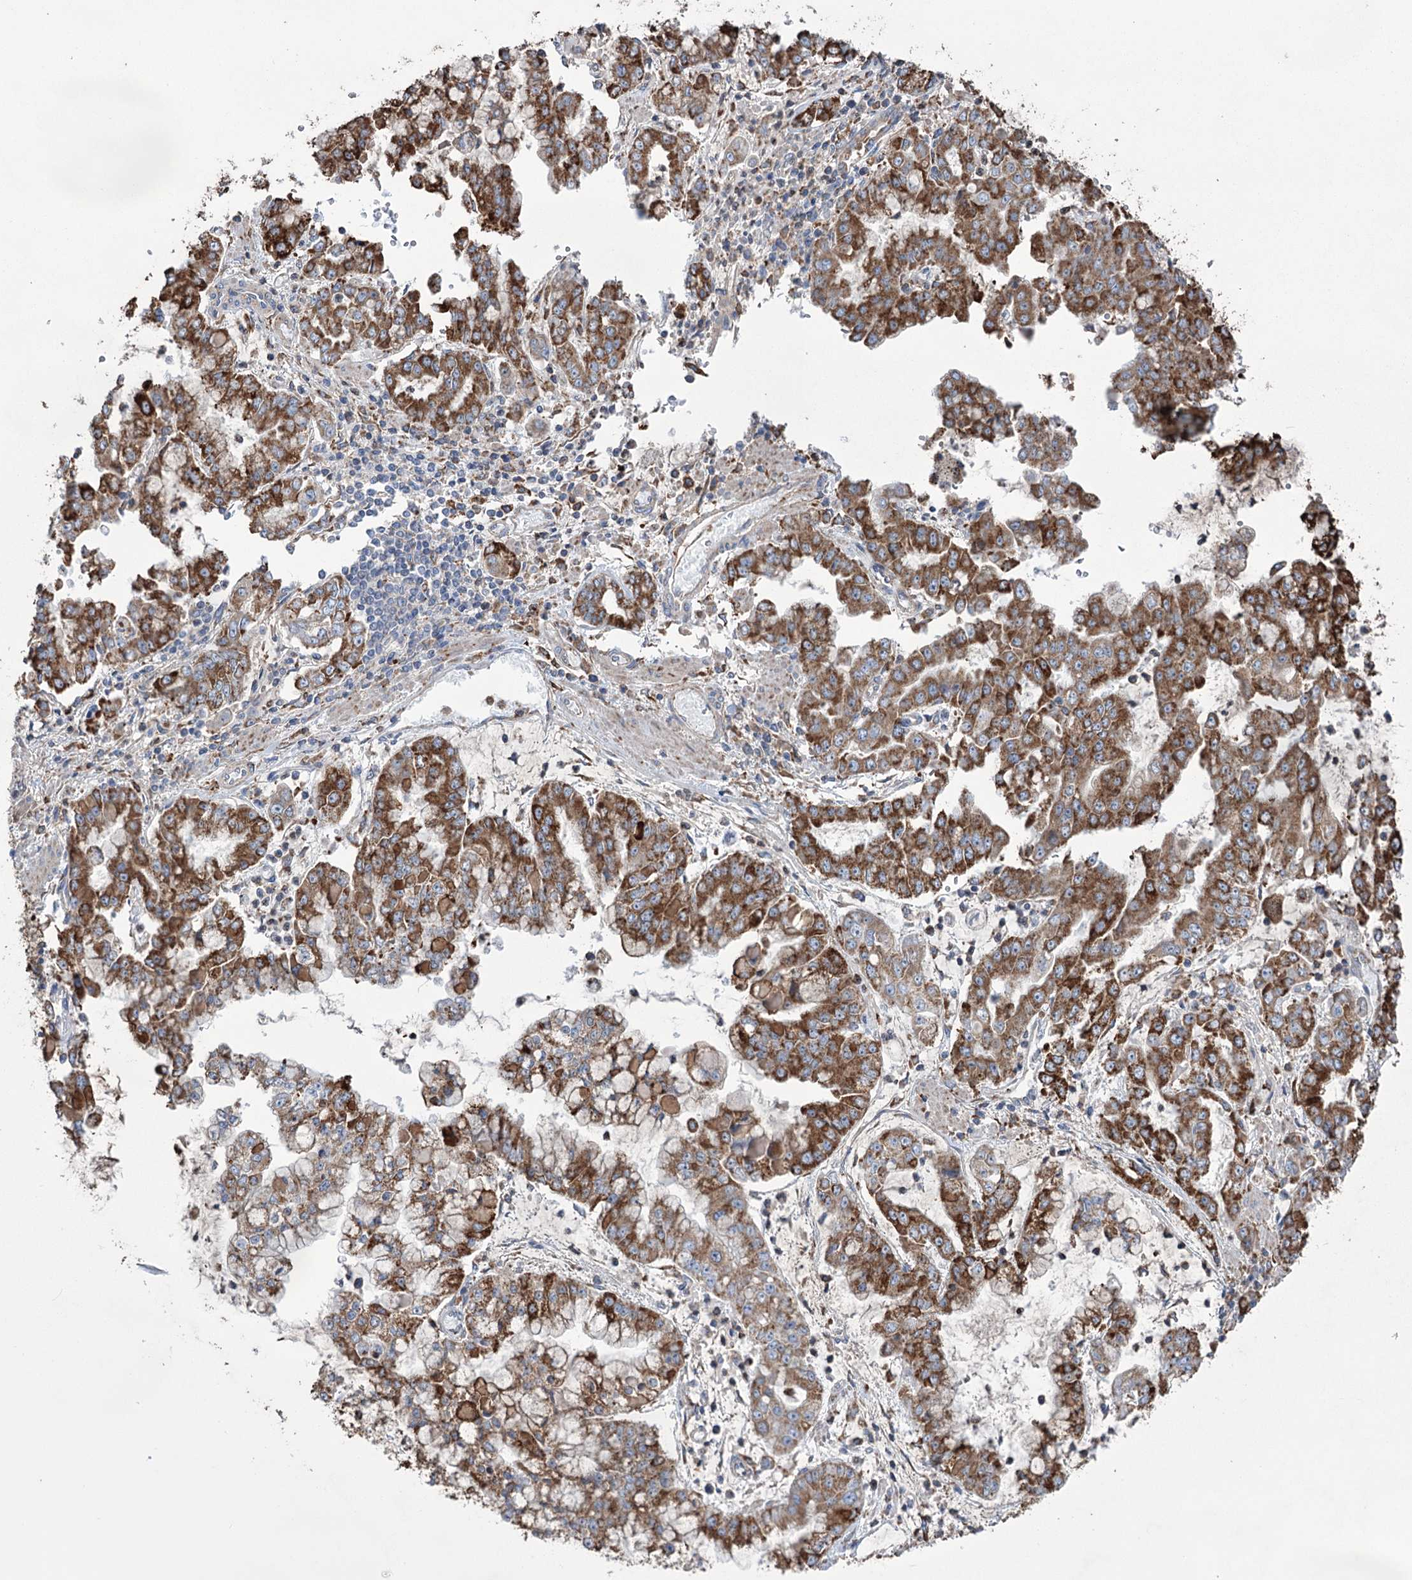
{"staining": {"intensity": "strong", "quantity": ">75%", "location": "cytoplasmic/membranous"}, "tissue": "stomach cancer", "cell_type": "Tumor cells", "image_type": "cancer", "snomed": [{"axis": "morphology", "description": "Adenocarcinoma, NOS"}, {"axis": "topography", "description": "Stomach"}], "caption": "Stomach cancer (adenocarcinoma) stained with a protein marker reveals strong staining in tumor cells.", "gene": "TRIM71", "patient": {"sex": "male", "age": 76}}